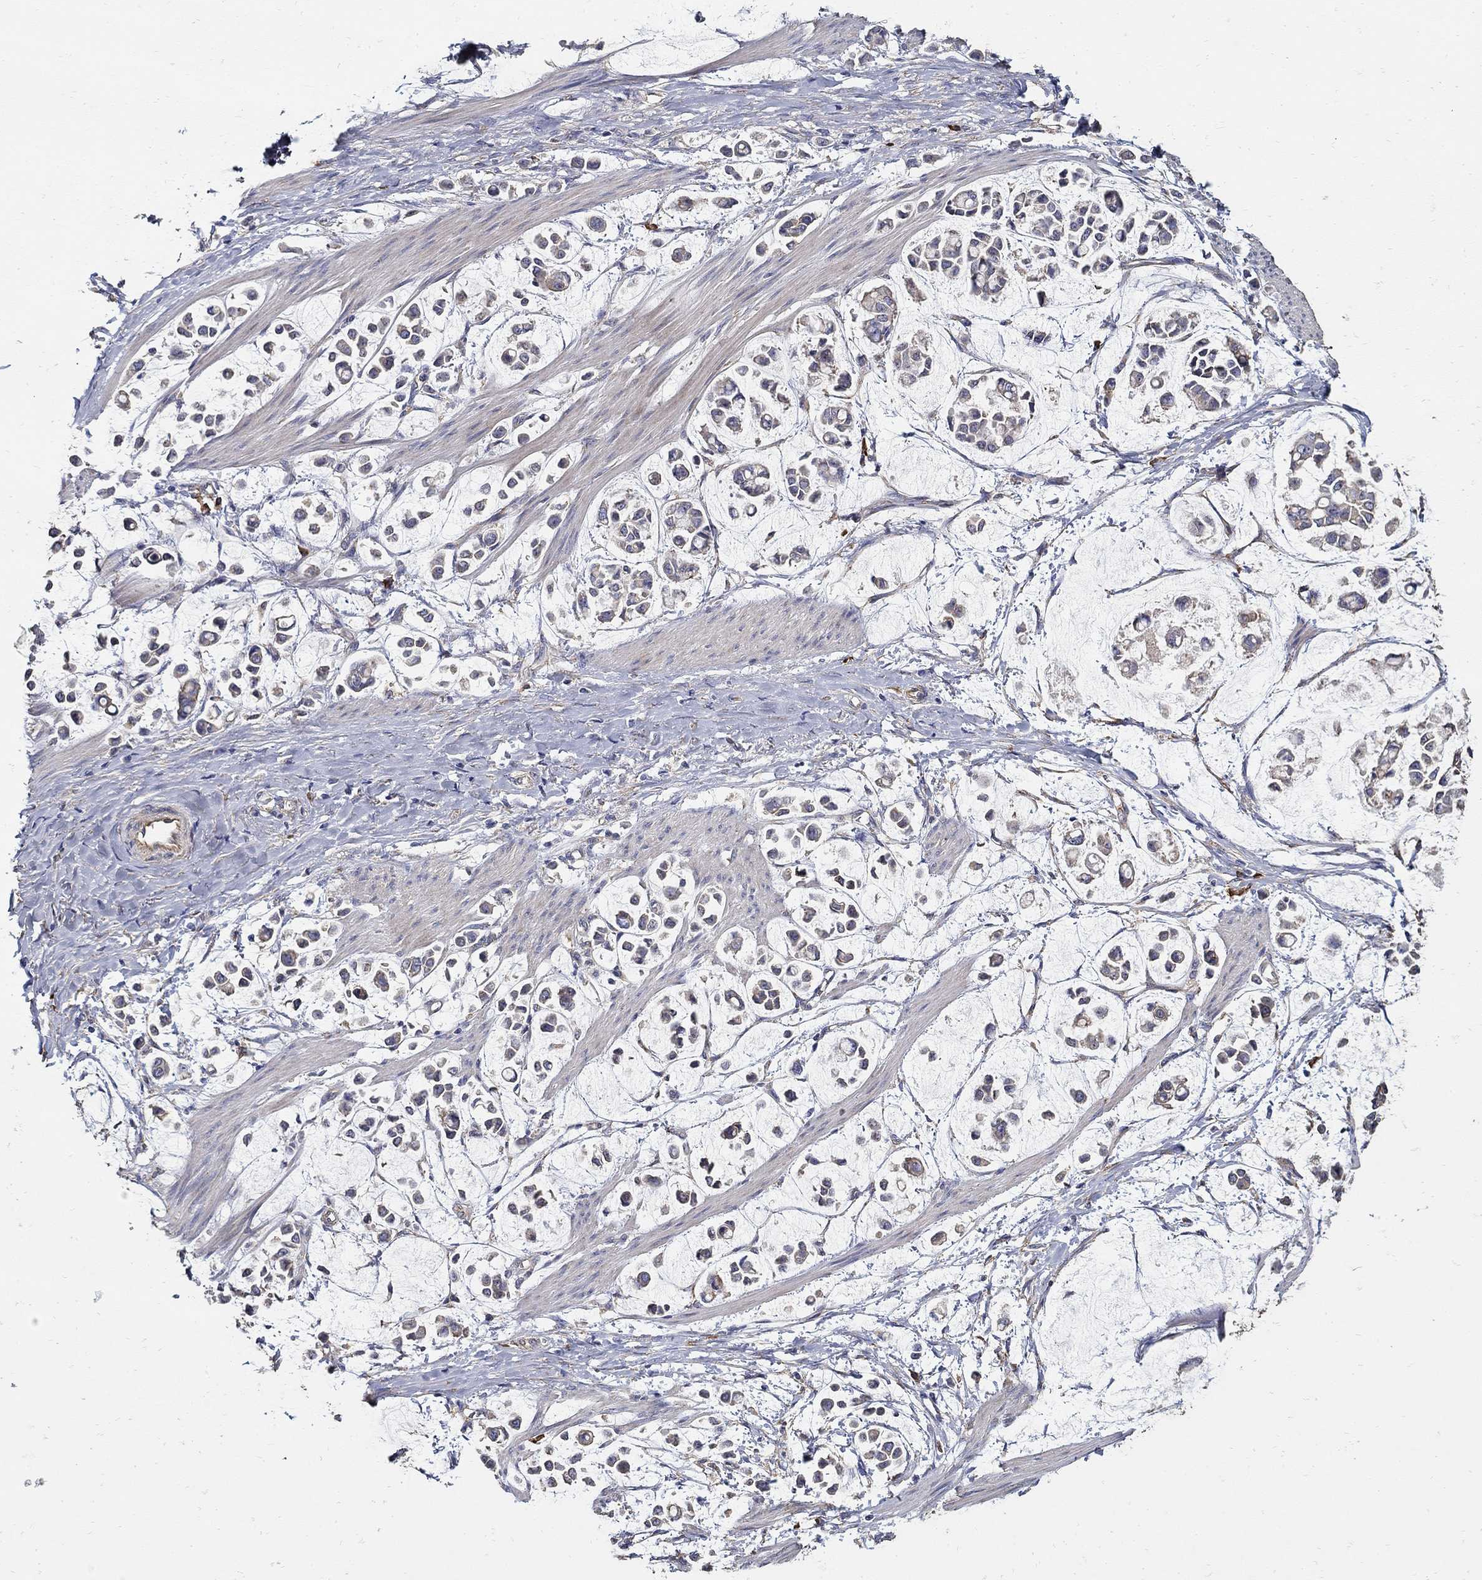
{"staining": {"intensity": "negative", "quantity": "none", "location": "none"}, "tissue": "stomach cancer", "cell_type": "Tumor cells", "image_type": "cancer", "snomed": [{"axis": "morphology", "description": "Adenocarcinoma, NOS"}, {"axis": "topography", "description": "Stomach"}], "caption": "The immunohistochemistry micrograph has no significant expression in tumor cells of adenocarcinoma (stomach) tissue.", "gene": "EMILIN3", "patient": {"sex": "male", "age": 82}}